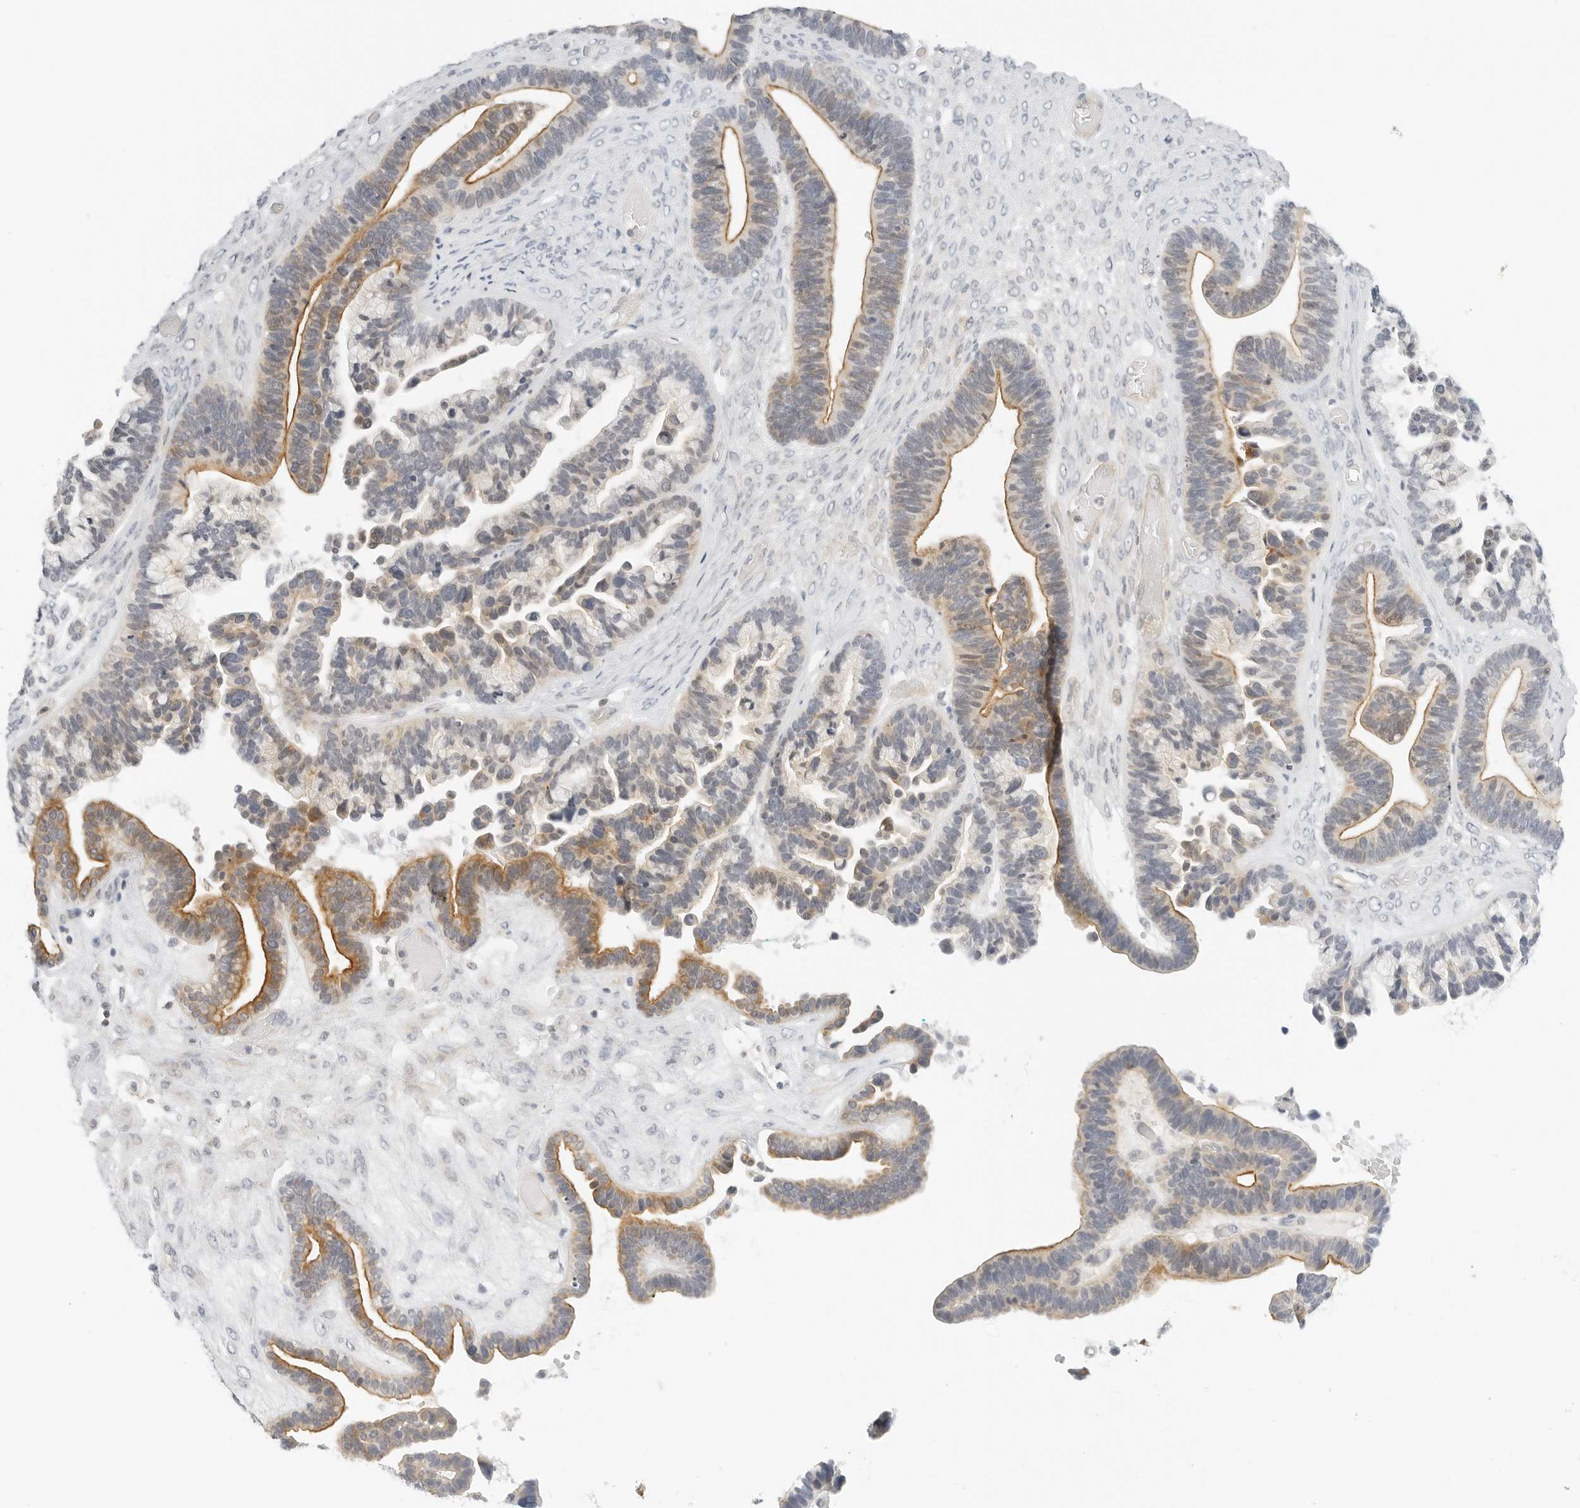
{"staining": {"intensity": "moderate", "quantity": "25%-75%", "location": "cytoplasmic/membranous"}, "tissue": "ovarian cancer", "cell_type": "Tumor cells", "image_type": "cancer", "snomed": [{"axis": "morphology", "description": "Cystadenocarcinoma, serous, NOS"}, {"axis": "topography", "description": "Ovary"}], "caption": "Protein staining demonstrates moderate cytoplasmic/membranous expression in approximately 25%-75% of tumor cells in serous cystadenocarcinoma (ovarian).", "gene": "OSCP1", "patient": {"sex": "female", "age": 56}}